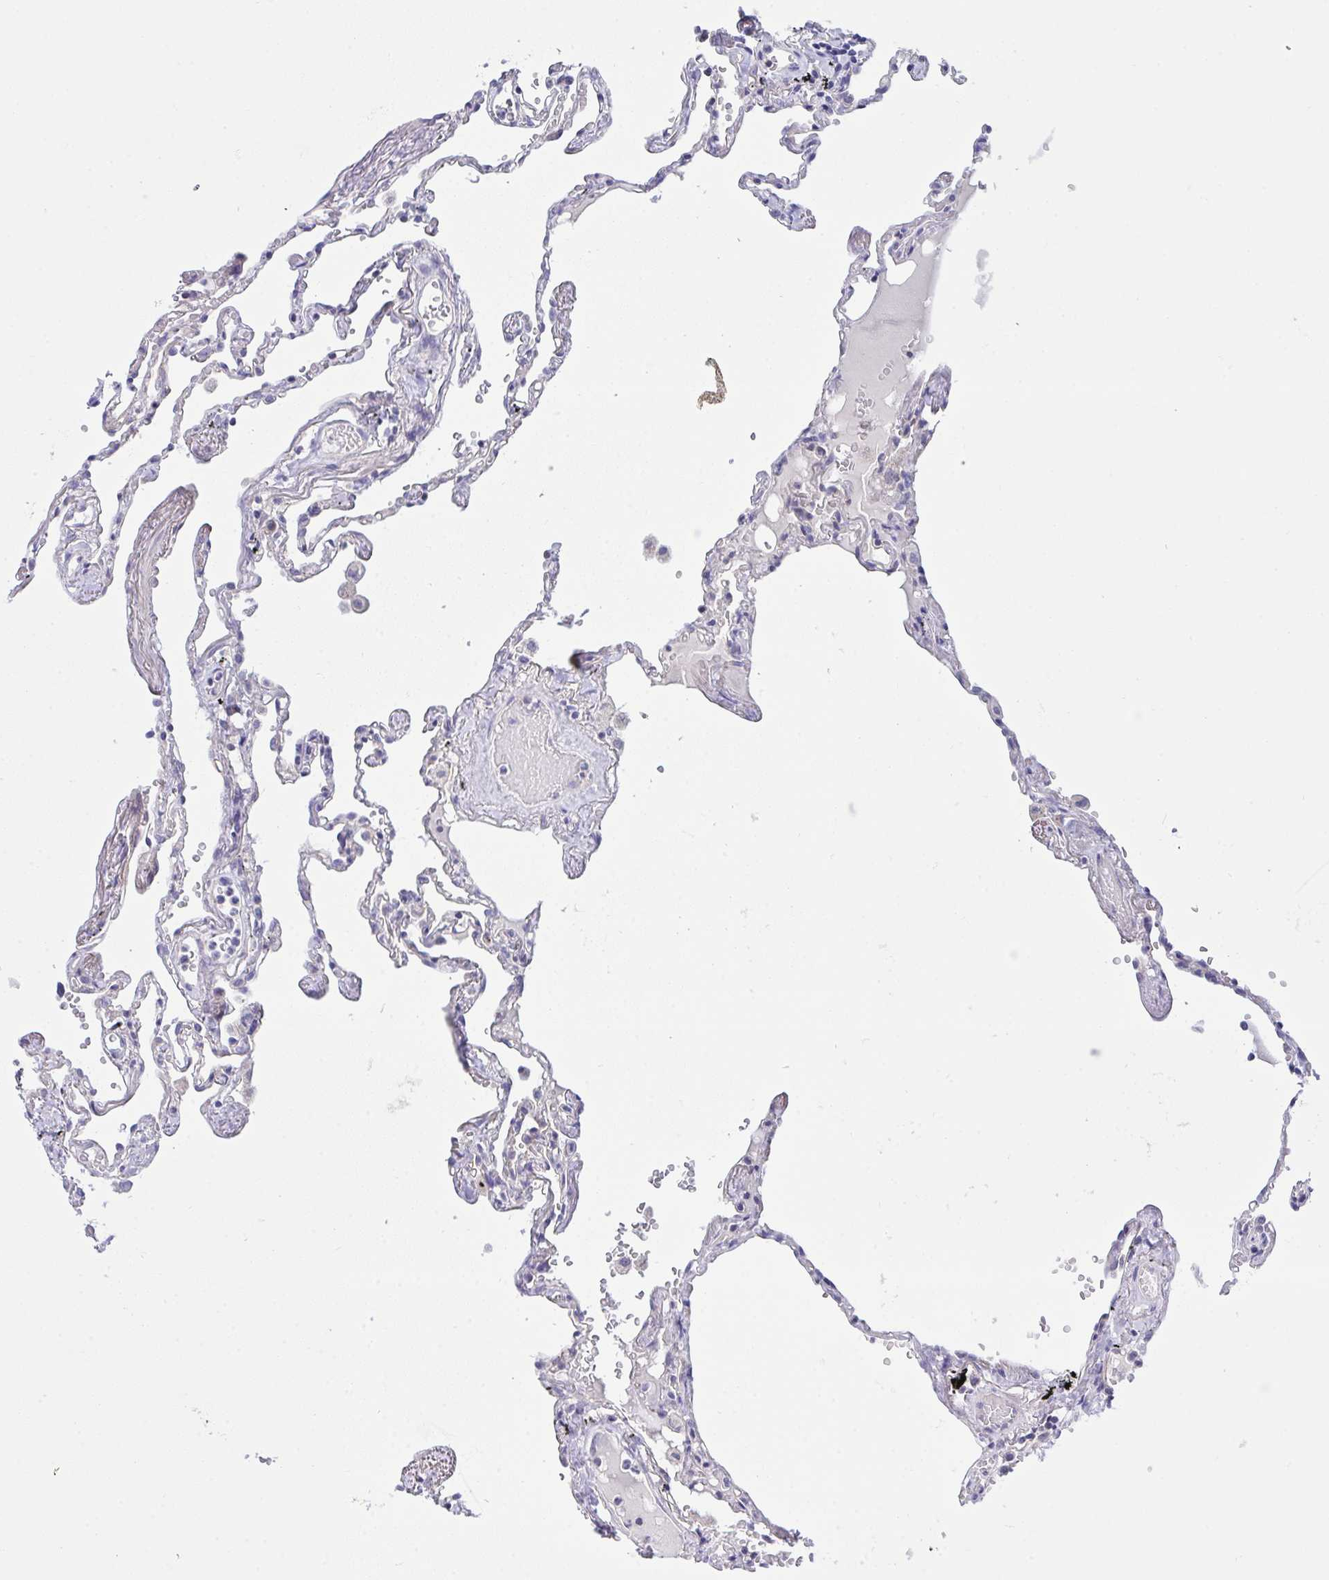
{"staining": {"intensity": "negative", "quantity": "none", "location": "none"}, "tissue": "lung", "cell_type": "Alveolar cells", "image_type": "normal", "snomed": [{"axis": "morphology", "description": "Normal tissue, NOS"}, {"axis": "topography", "description": "Lung"}], "caption": "An immunohistochemistry image of normal lung is shown. There is no staining in alveolar cells of lung.", "gene": "HOXD12", "patient": {"sex": "female", "age": 67}}